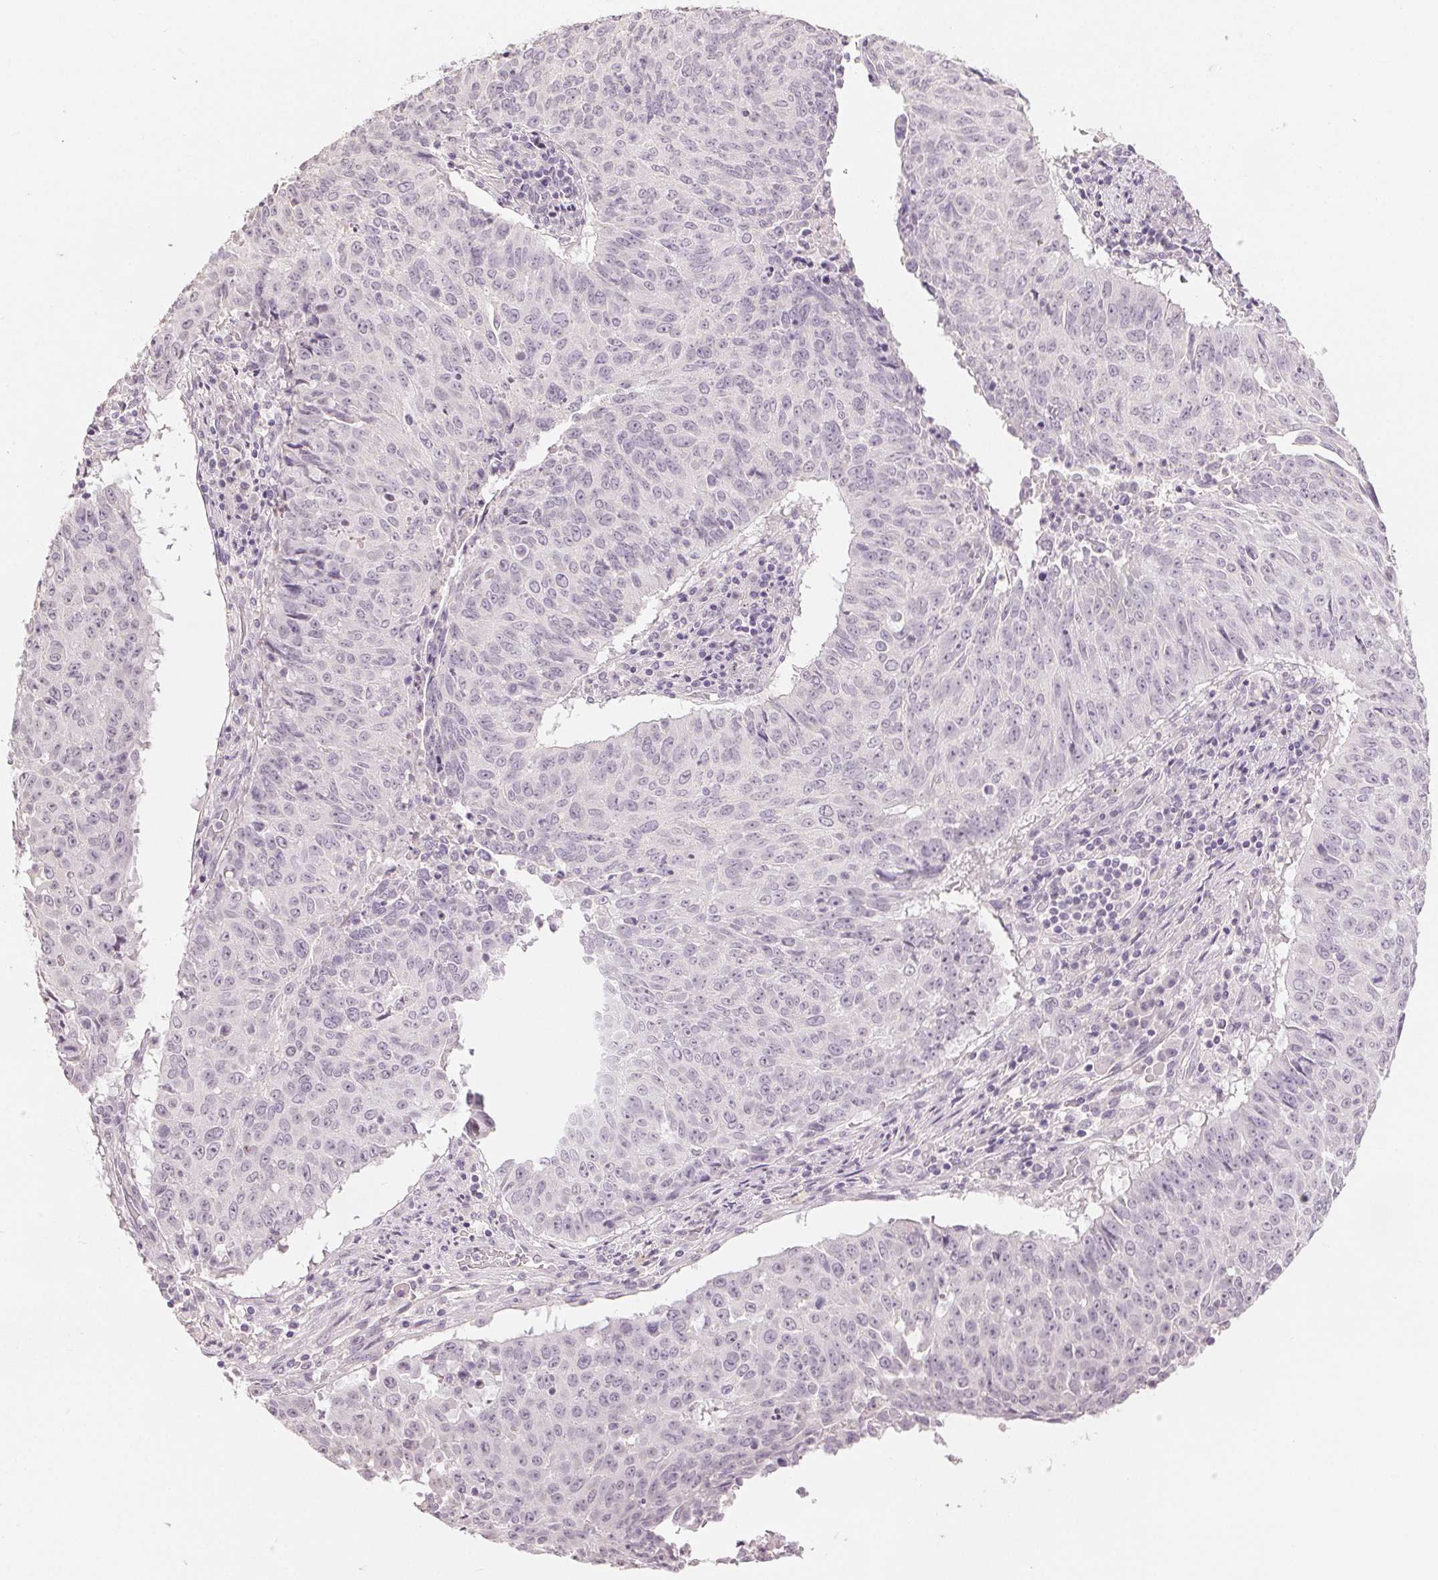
{"staining": {"intensity": "negative", "quantity": "none", "location": "none"}, "tissue": "lung cancer", "cell_type": "Tumor cells", "image_type": "cancer", "snomed": [{"axis": "morphology", "description": "Normal tissue, NOS"}, {"axis": "morphology", "description": "Squamous cell carcinoma, NOS"}, {"axis": "topography", "description": "Bronchus"}, {"axis": "topography", "description": "Lung"}], "caption": "DAB (3,3'-diaminobenzidine) immunohistochemical staining of human lung cancer reveals no significant staining in tumor cells. (DAB (3,3'-diaminobenzidine) IHC, high magnification).", "gene": "SLC27A5", "patient": {"sex": "male", "age": 64}}